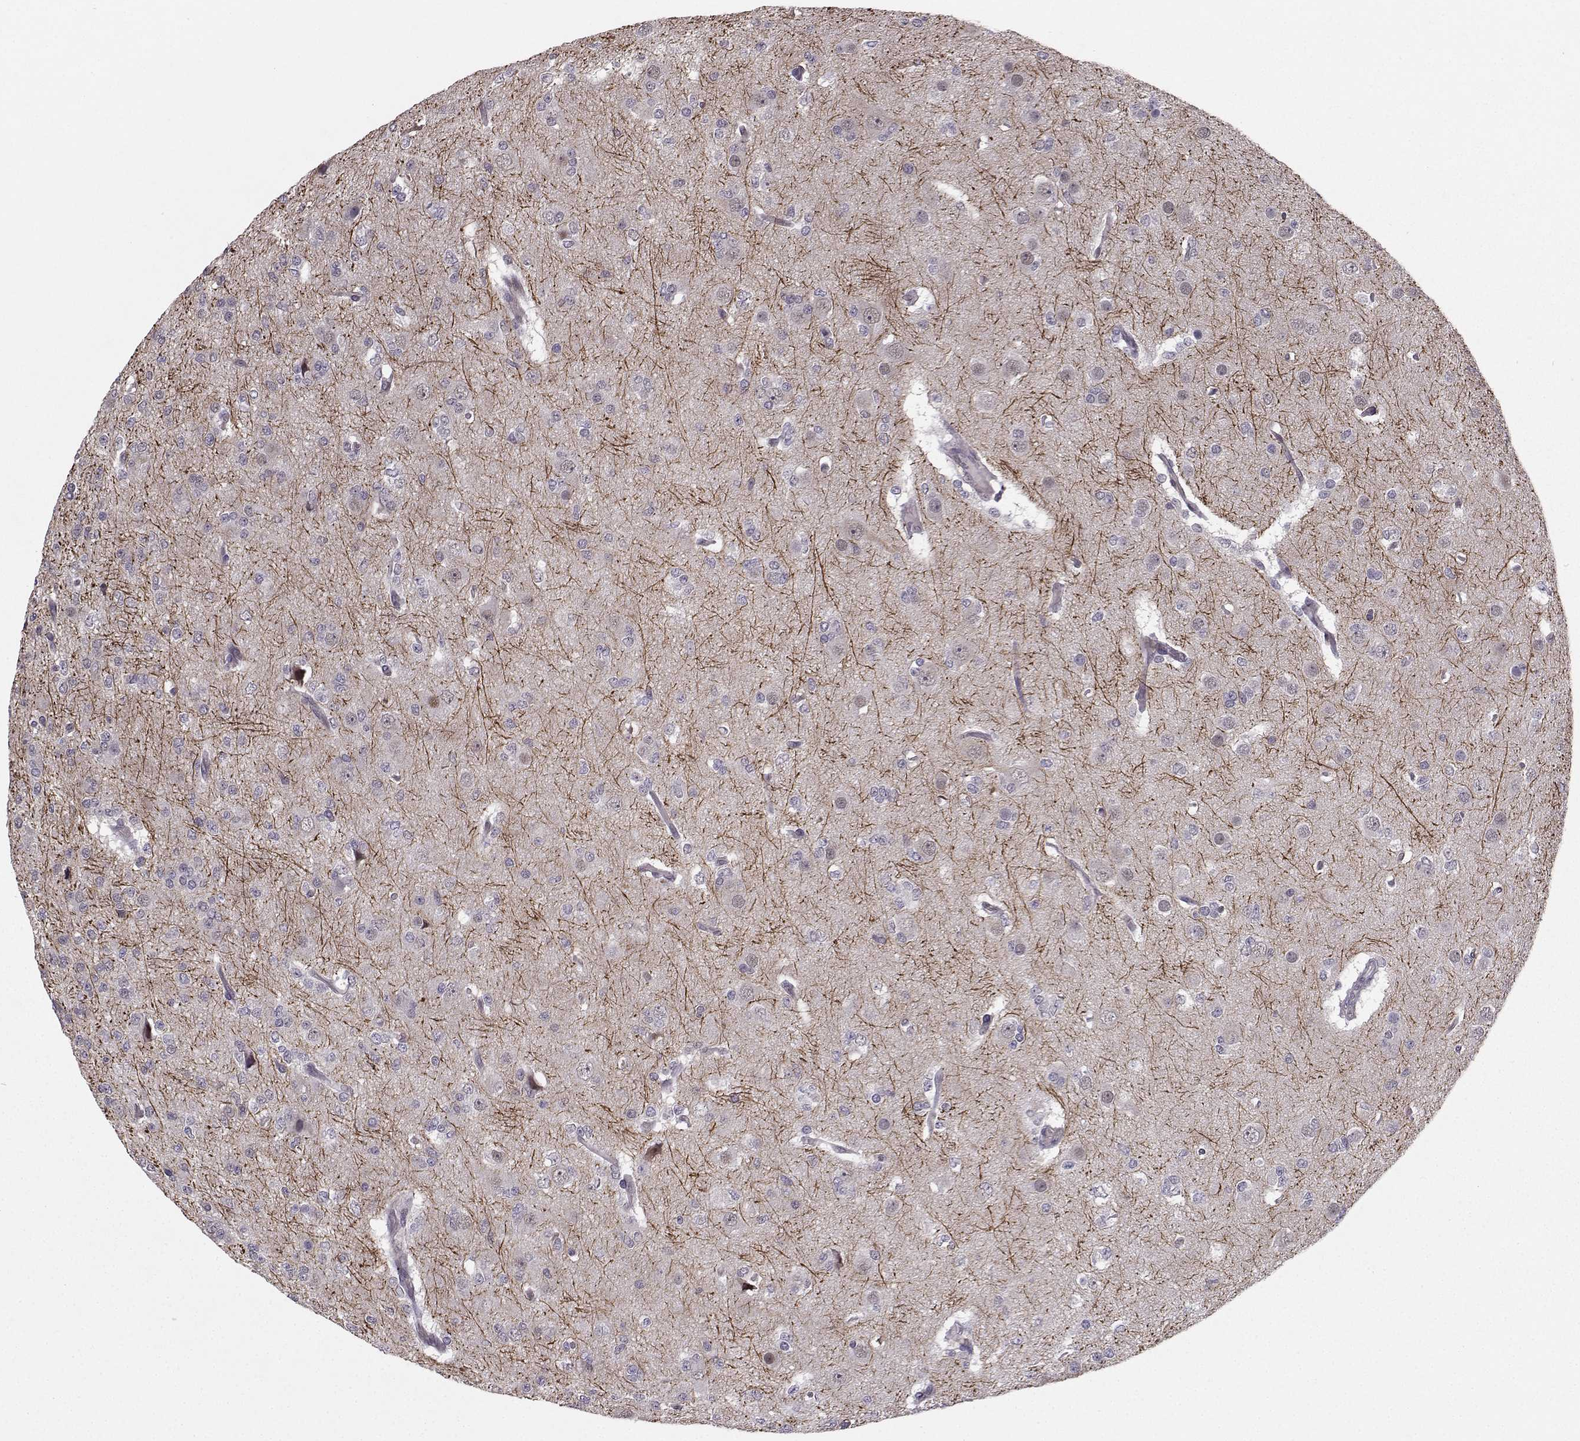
{"staining": {"intensity": "negative", "quantity": "none", "location": "none"}, "tissue": "glioma", "cell_type": "Tumor cells", "image_type": "cancer", "snomed": [{"axis": "morphology", "description": "Glioma, malignant, Low grade"}, {"axis": "topography", "description": "Brain"}], "caption": "Immunohistochemistry photomicrograph of malignant low-grade glioma stained for a protein (brown), which reveals no positivity in tumor cells.", "gene": "PKP2", "patient": {"sex": "male", "age": 27}}